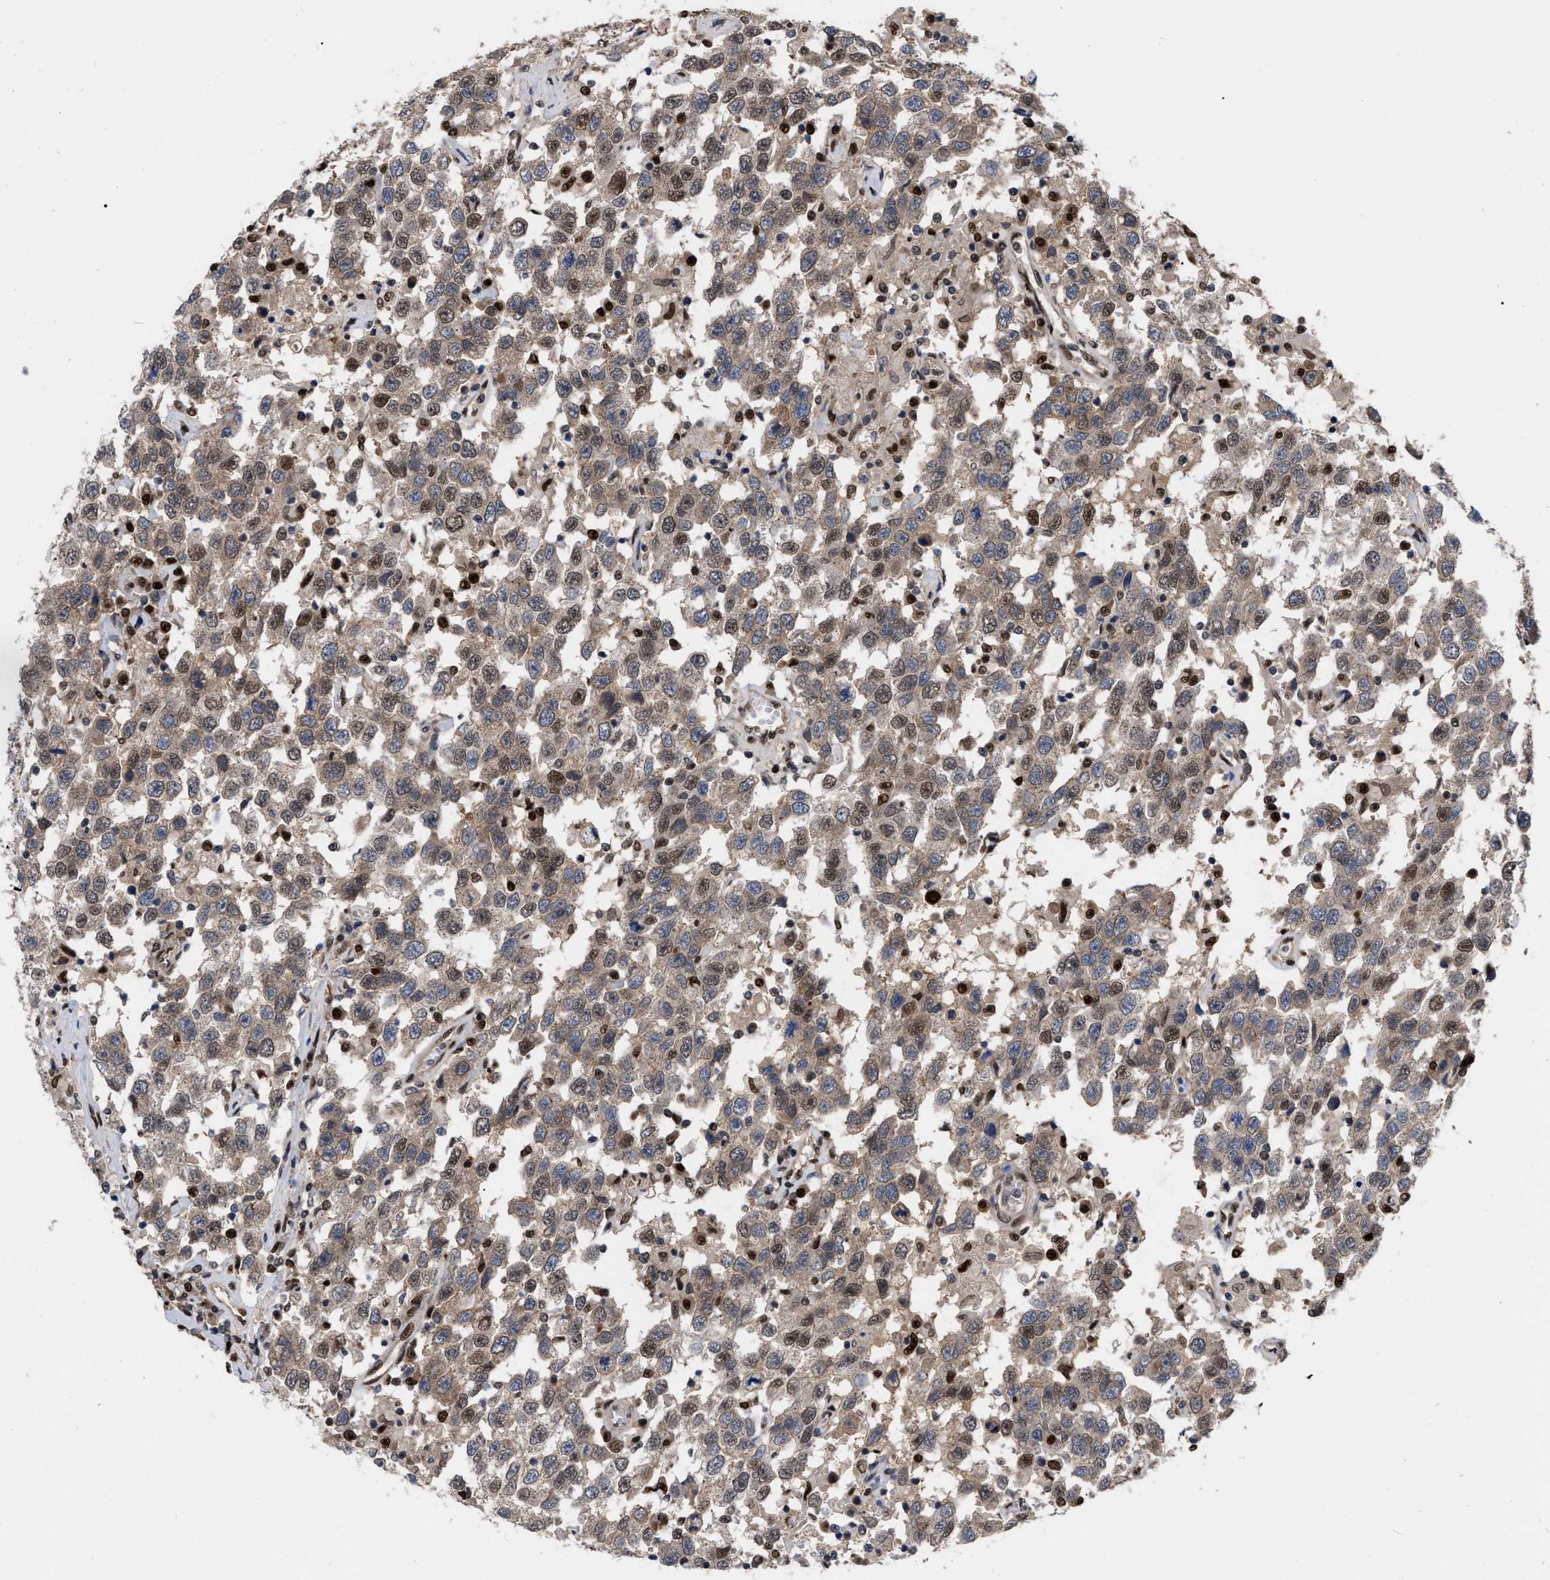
{"staining": {"intensity": "weak", "quantity": ">75%", "location": "cytoplasmic/membranous,nuclear"}, "tissue": "testis cancer", "cell_type": "Tumor cells", "image_type": "cancer", "snomed": [{"axis": "morphology", "description": "Seminoma, NOS"}, {"axis": "topography", "description": "Testis"}], "caption": "High-power microscopy captured an immunohistochemistry (IHC) image of testis cancer, revealing weak cytoplasmic/membranous and nuclear staining in about >75% of tumor cells. The protein is stained brown, and the nuclei are stained in blue (DAB (3,3'-diaminobenzidine) IHC with brightfield microscopy, high magnification).", "gene": "MDM4", "patient": {"sex": "male", "age": 41}}